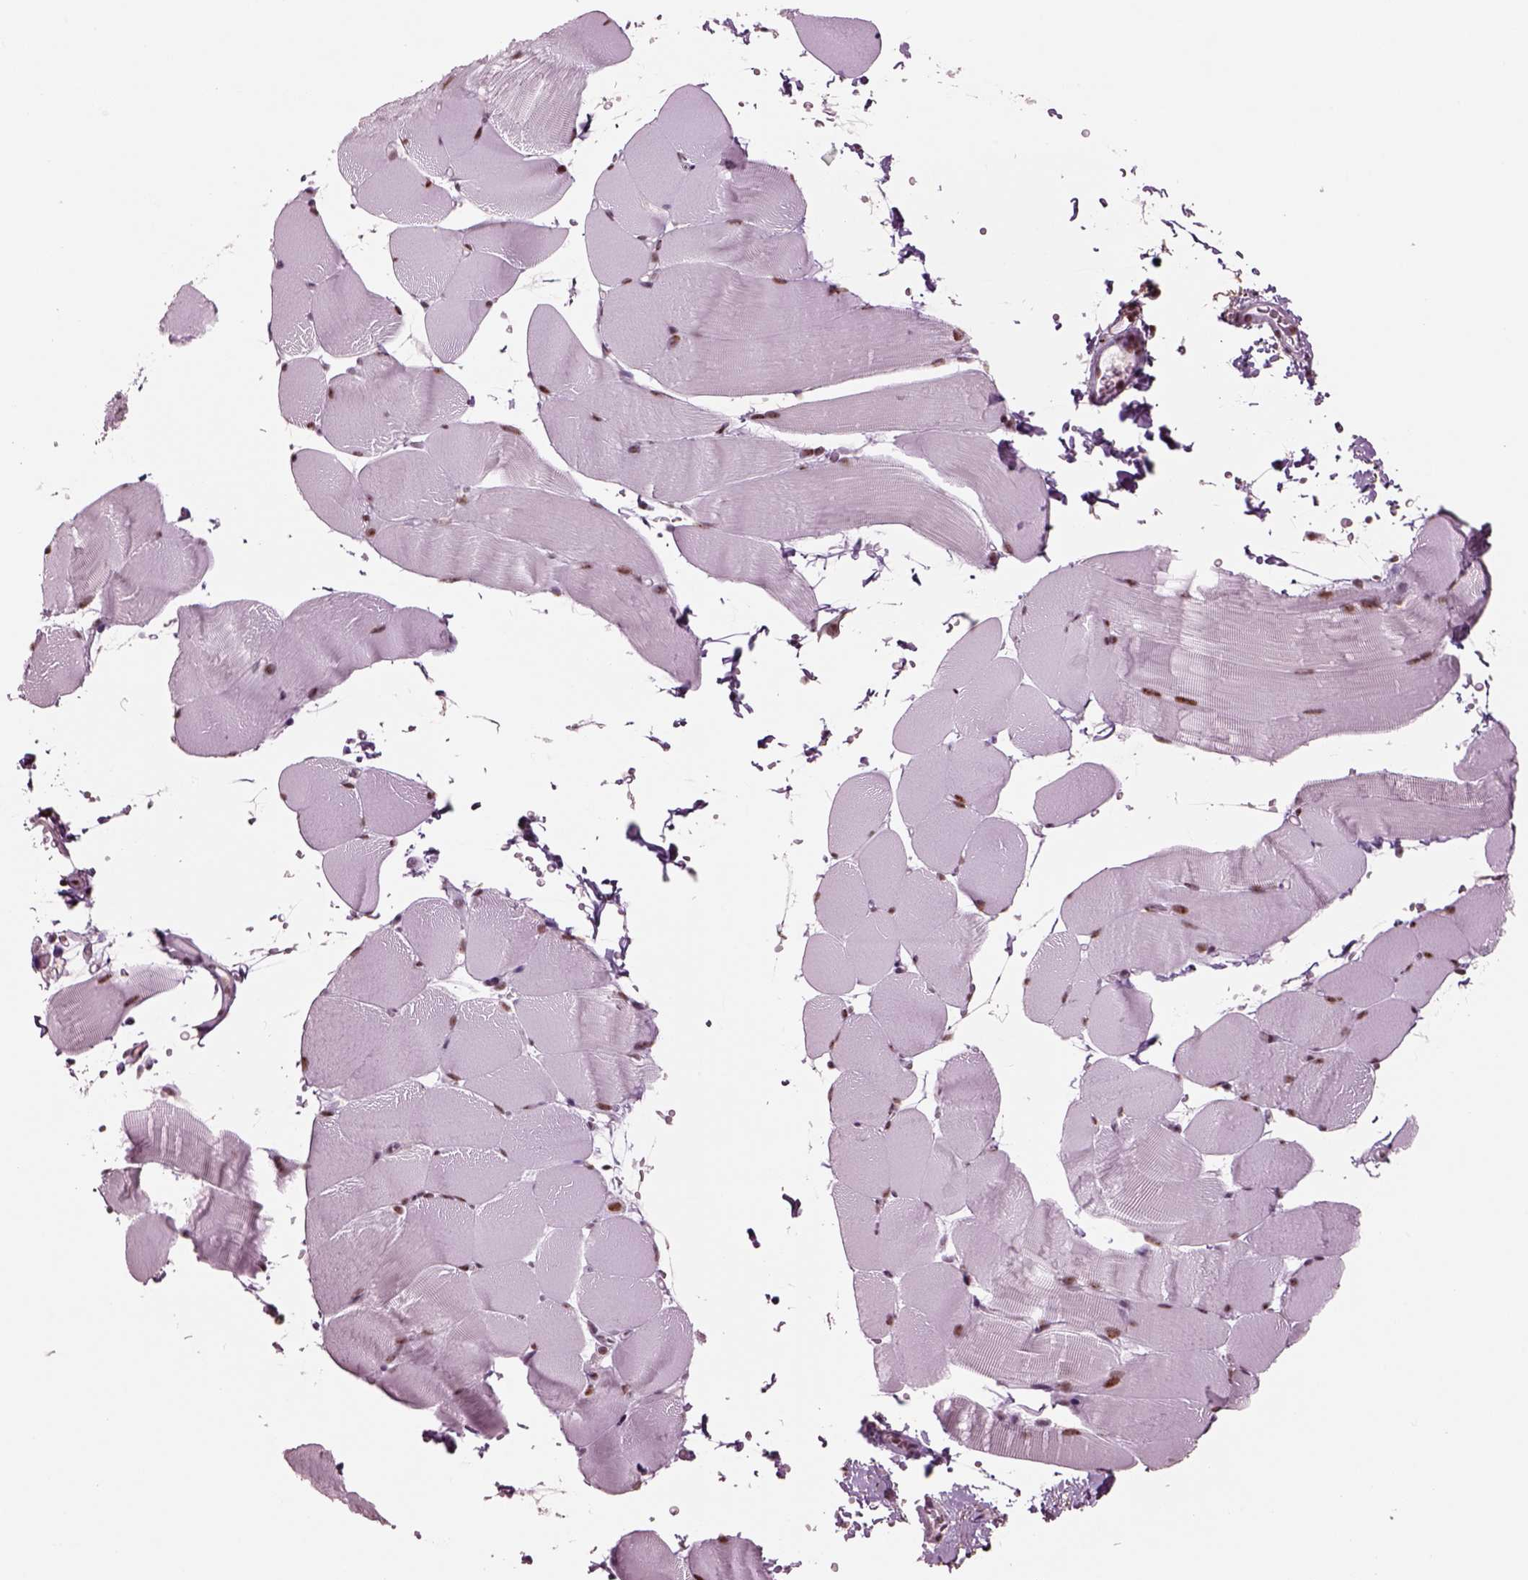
{"staining": {"intensity": "moderate", "quantity": "25%-75%", "location": "nuclear"}, "tissue": "skeletal muscle", "cell_type": "Myocytes", "image_type": "normal", "snomed": [{"axis": "morphology", "description": "Normal tissue, NOS"}, {"axis": "topography", "description": "Skeletal muscle"}], "caption": "A medium amount of moderate nuclear expression is appreciated in about 25%-75% of myocytes in unremarkable skeletal muscle. (Stains: DAB (3,3'-diaminobenzidine) in brown, nuclei in blue, Microscopy: brightfield microscopy at high magnification).", "gene": "SEPHS1", "patient": {"sex": "female", "age": 37}}